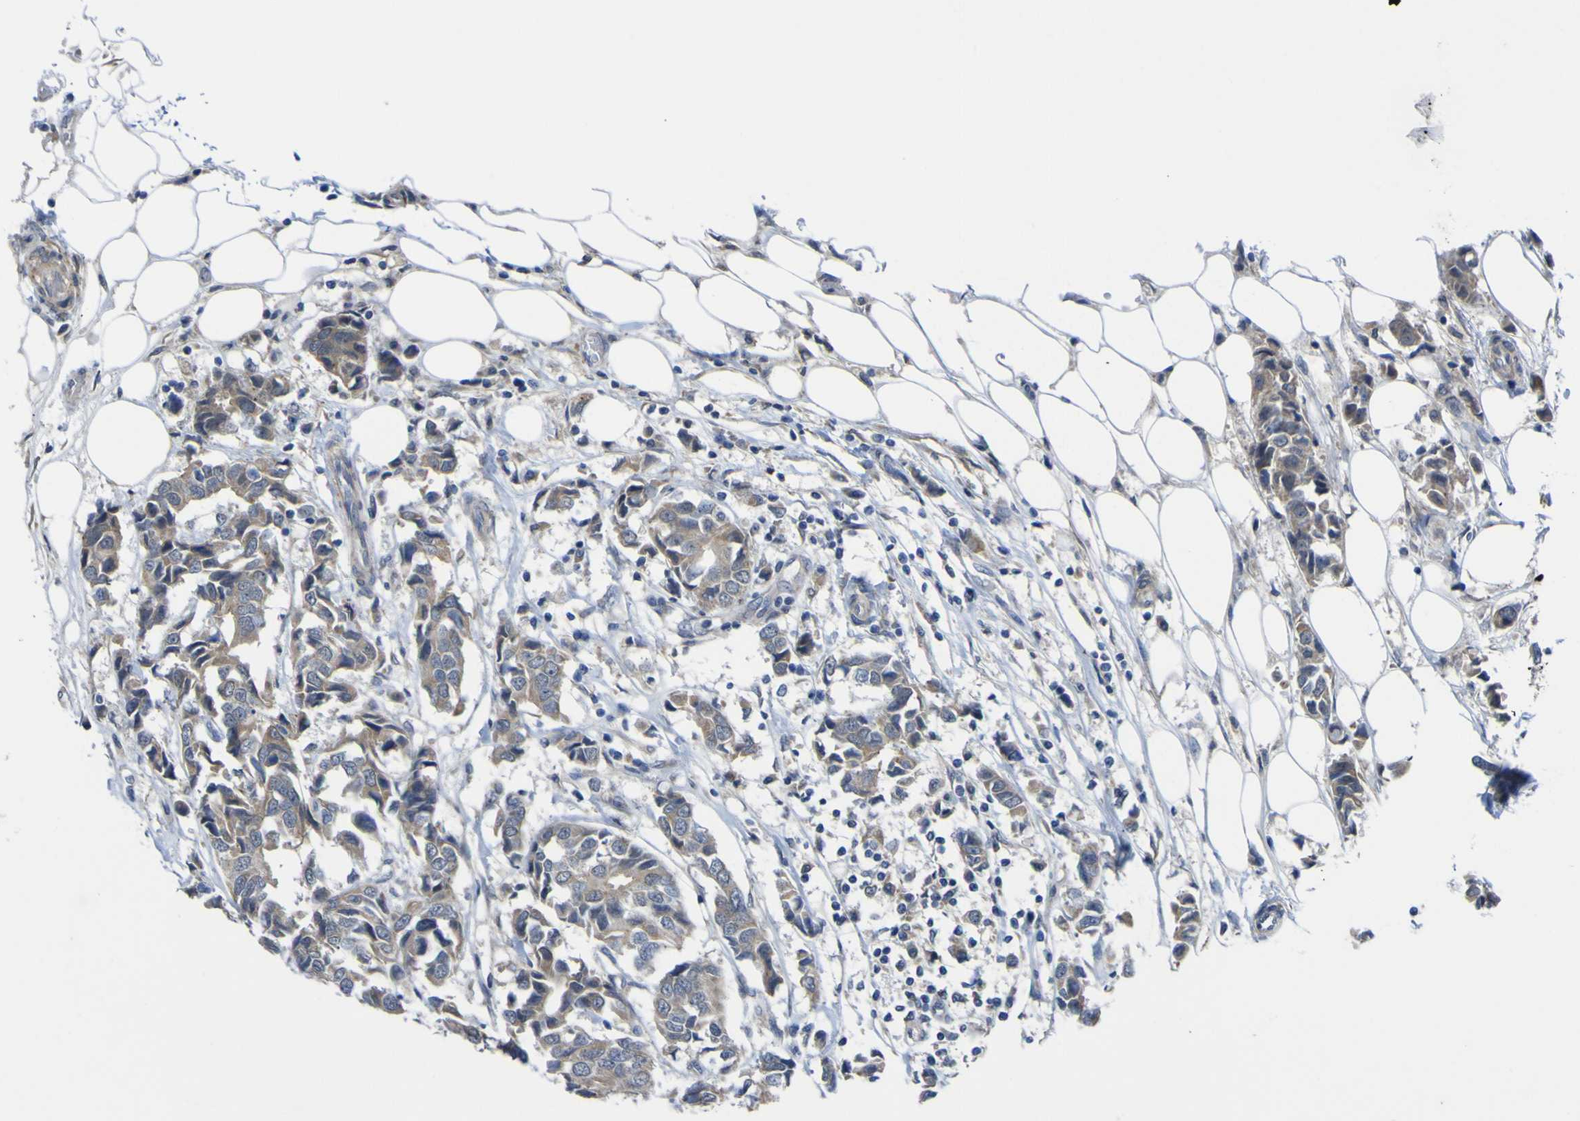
{"staining": {"intensity": "weak", "quantity": "25%-75%", "location": "cytoplasmic/membranous"}, "tissue": "breast cancer", "cell_type": "Tumor cells", "image_type": "cancer", "snomed": [{"axis": "morphology", "description": "Duct carcinoma"}, {"axis": "topography", "description": "Breast"}], "caption": "Breast infiltrating ductal carcinoma stained with DAB immunohistochemistry (IHC) demonstrates low levels of weak cytoplasmic/membranous staining in approximately 25%-75% of tumor cells.", "gene": "TNFRSF11A", "patient": {"sex": "female", "age": 80}}